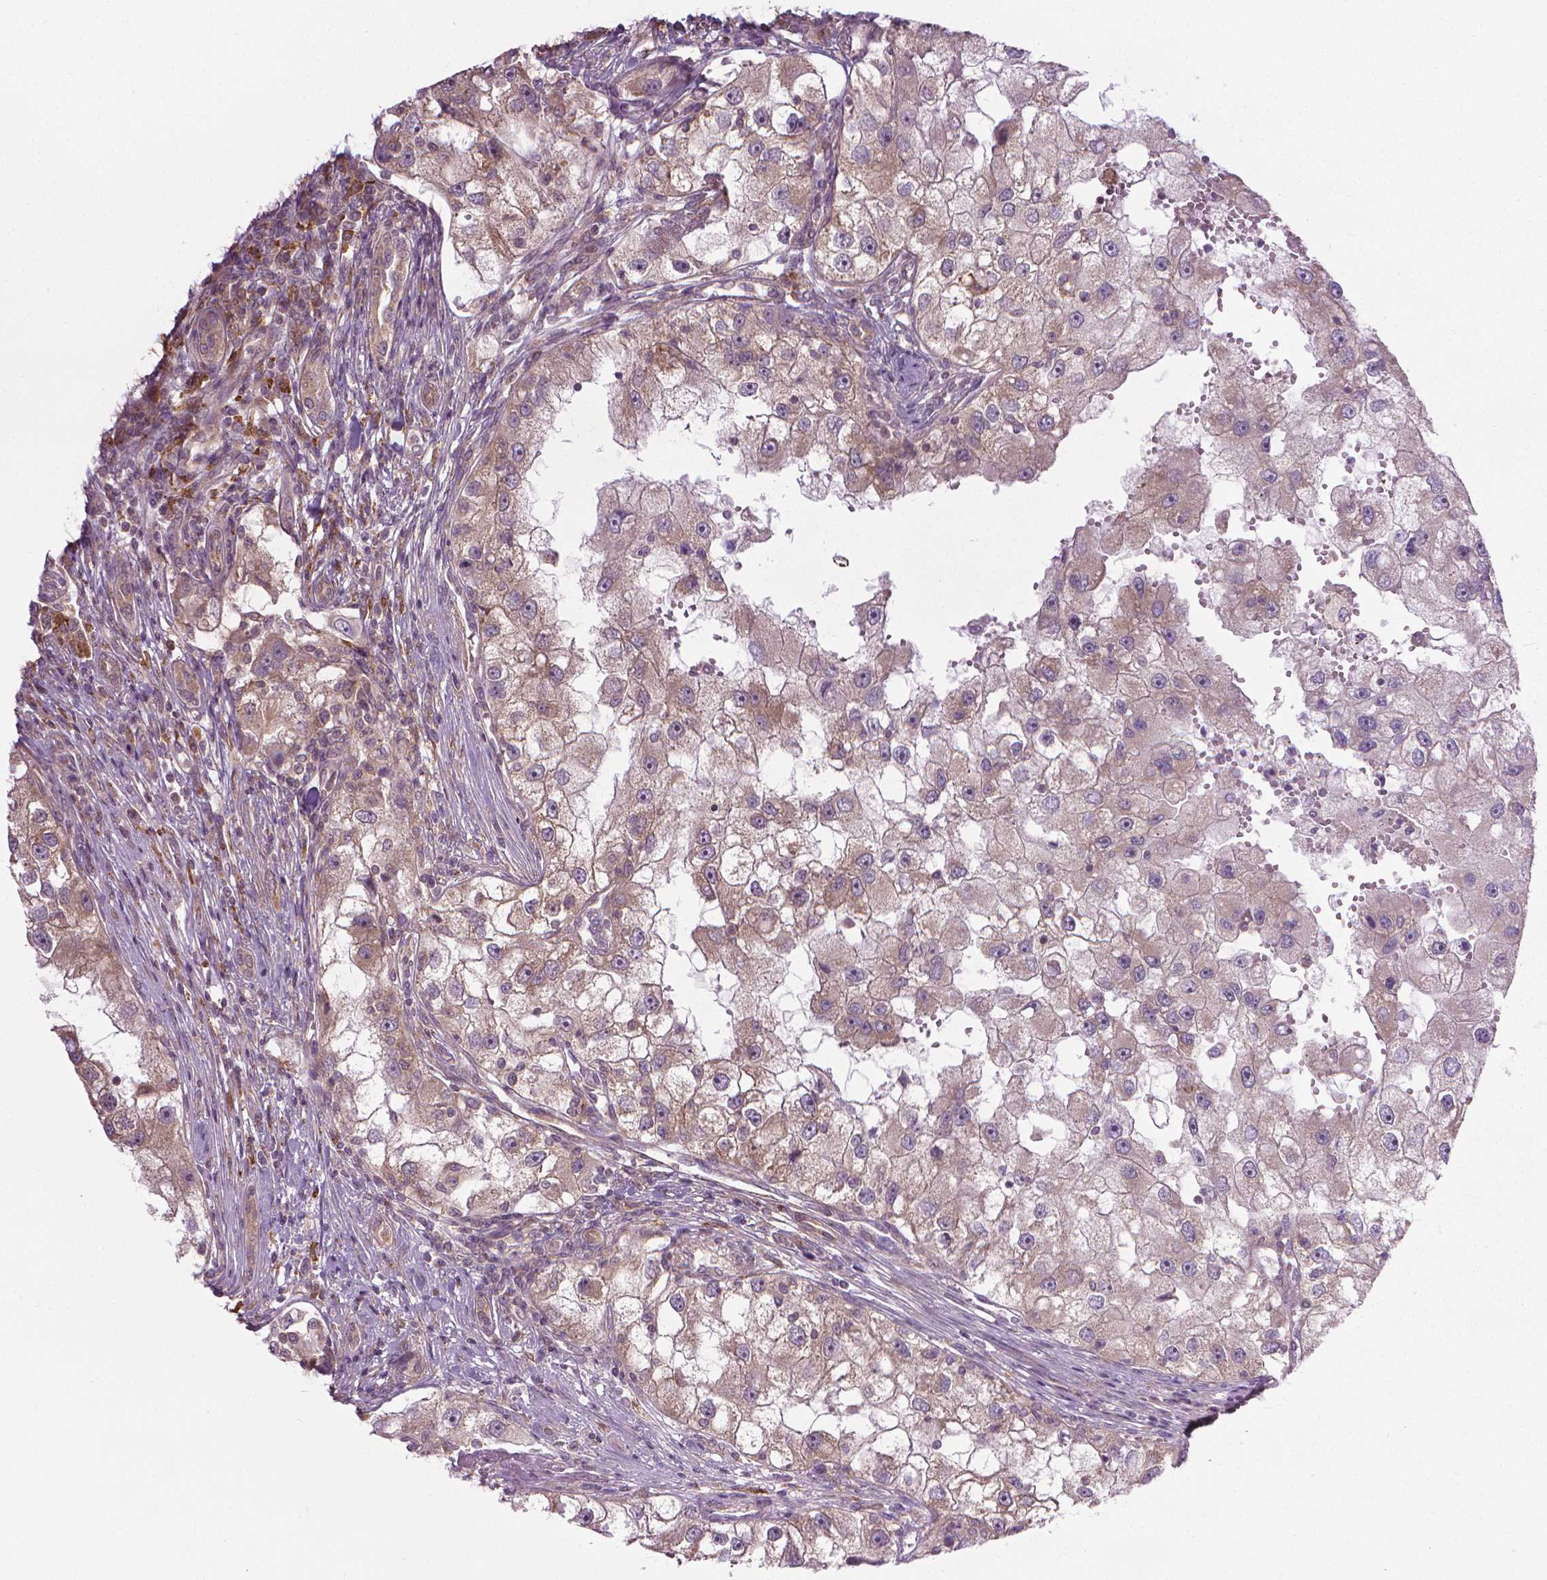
{"staining": {"intensity": "weak", "quantity": ">75%", "location": "cytoplasmic/membranous"}, "tissue": "renal cancer", "cell_type": "Tumor cells", "image_type": "cancer", "snomed": [{"axis": "morphology", "description": "Adenocarcinoma, NOS"}, {"axis": "topography", "description": "Kidney"}], "caption": "This photomicrograph exhibits IHC staining of renal cancer (adenocarcinoma), with low weak cytoplasmic/membranous expression in about >75% of tumor cells.", "gene": "PRAG1", "patient": {"sex": "male", "age": 63}}